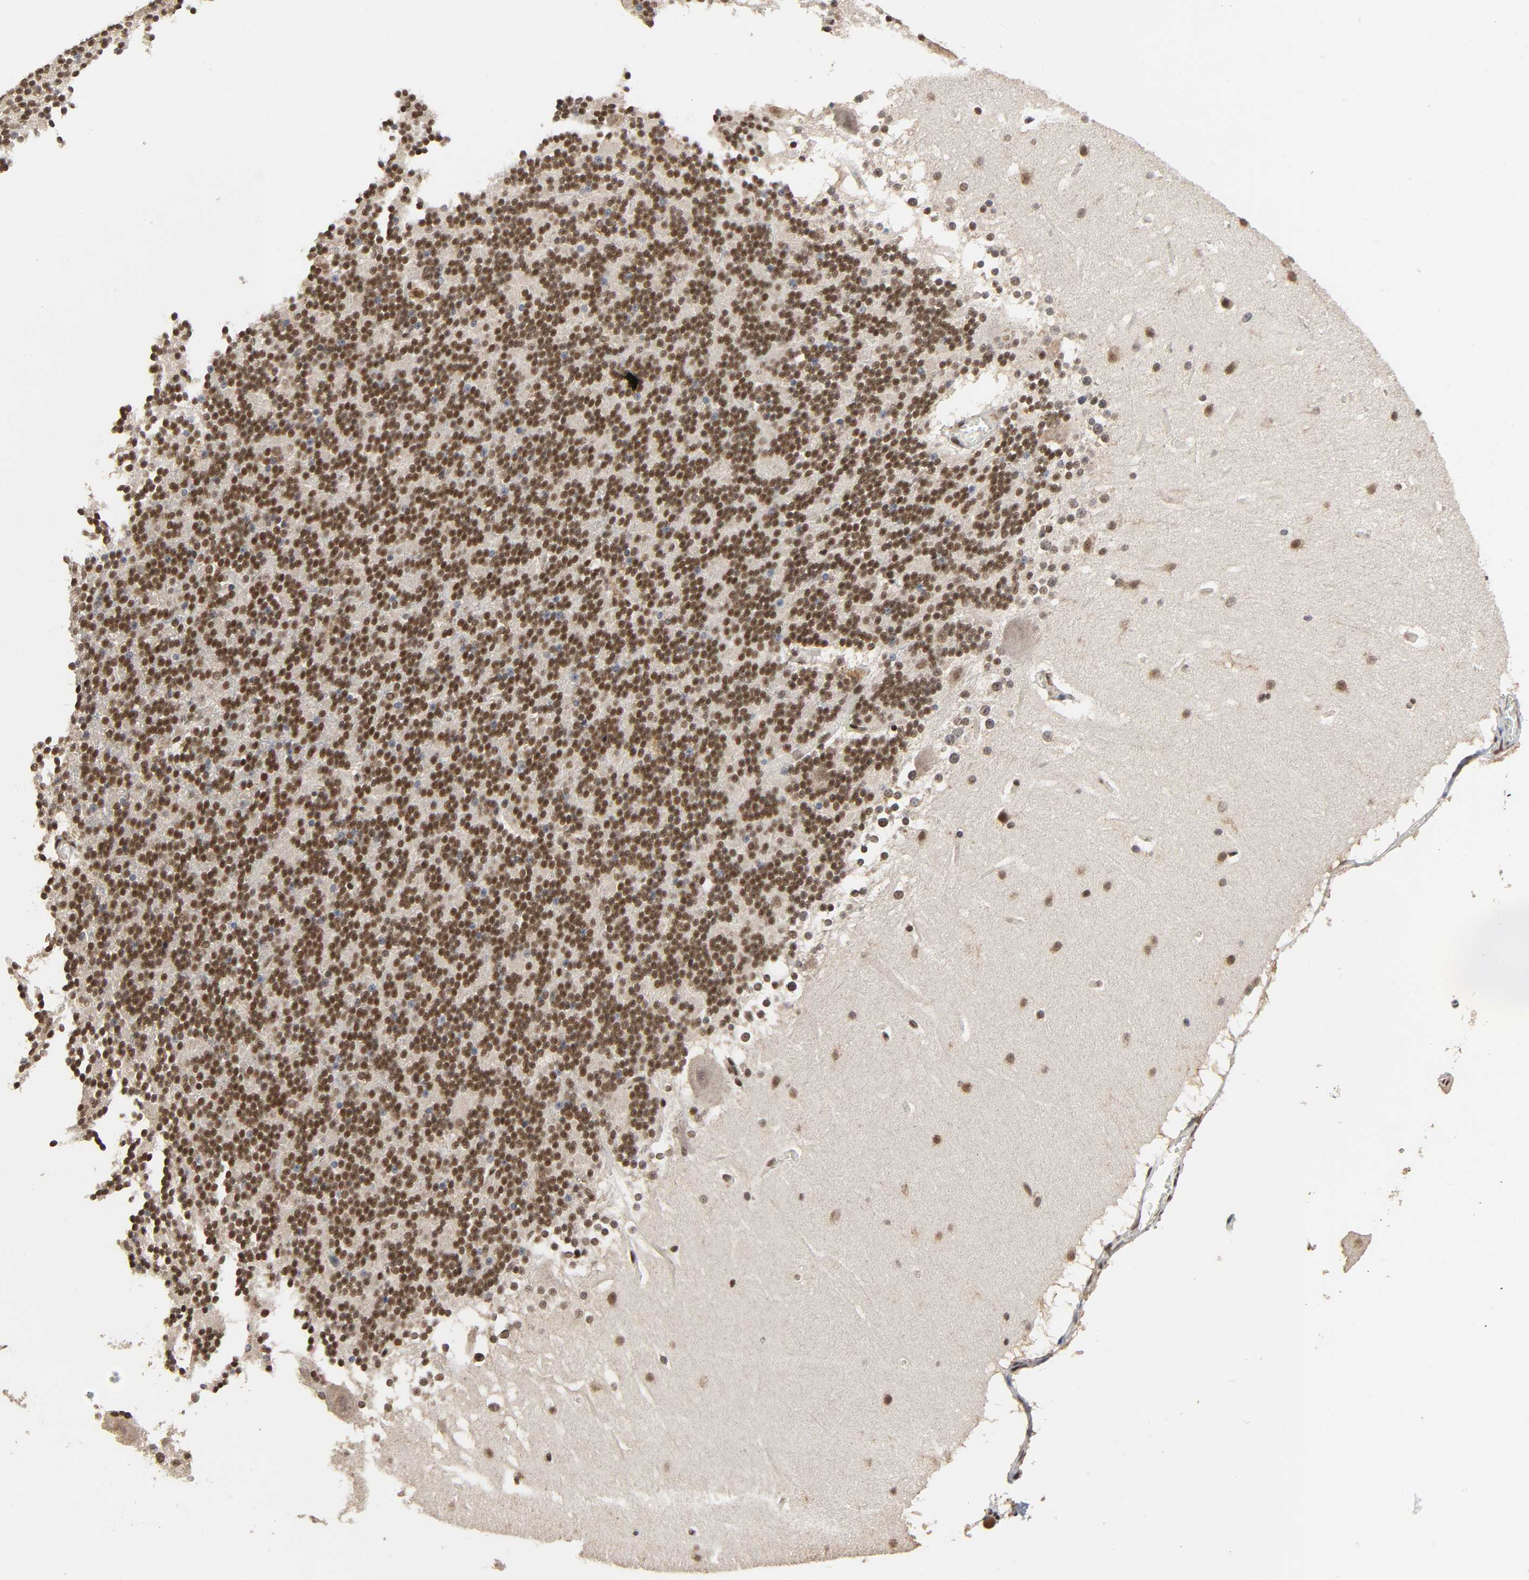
{"staining": {"intensity": "strong", "quantity": ">75%", "location": "nuclear"}, "tissue": "cerebellum", "cell_type": "Cells in granular layer", "image_type": "normal", "snomed": [{"axis": "morphology", "description": "Normal tissue, NOS"}, {"axis": "topography", "description": "Cerebellum"}], "caption": "Immunohistochemistry micrograph of benign cerebellum: cerebellum stained using immunohistochemistry (IHC) reveals high levels of strong protein expression localized specifically in the nuclear of cells in granular layer, appearing as a nuclear brown color.", "gene": "ZNF384", "patient": {"sex": "female", "age": 19}}